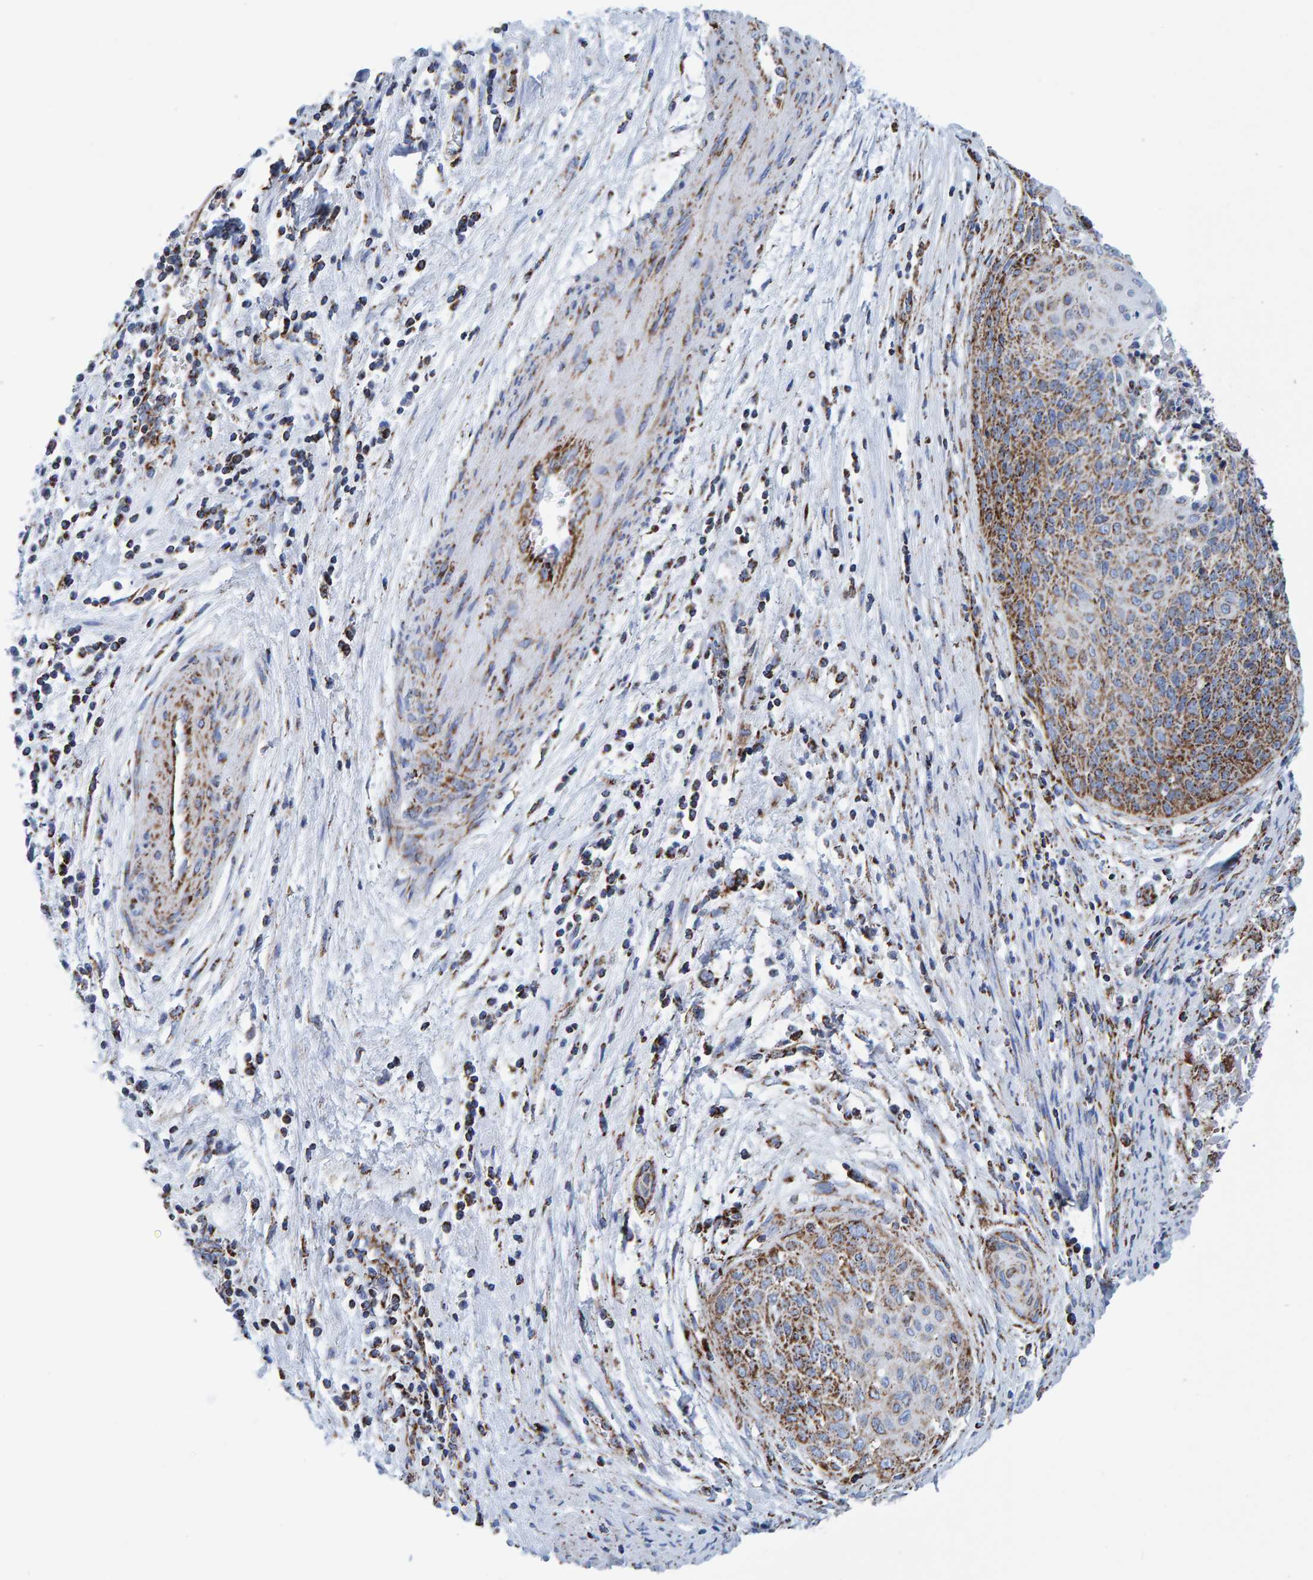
{"staining": {"intensity": "moderate", "quantity": "25%-75%", "location": "cytoplasmic/membranous"}, "tissue": "cervical cancer", "cell_type": "Tumor cells", "image_type": "cancer", "snomed": [{"axis": "morphology", "description": "Squamous cell carcinoma, NOS"}, {"axis": "topography", "description": "Cervix"}], "caption": "This is a photomicrograph of IHC staining of cervical cancer (squamous cell carcinoma), which shows moderate staining in the cytoplasmic/membranous of tumor cells.", "gene": "ENSG00000262660", "patient": {"sex": "female", "age": 55}}